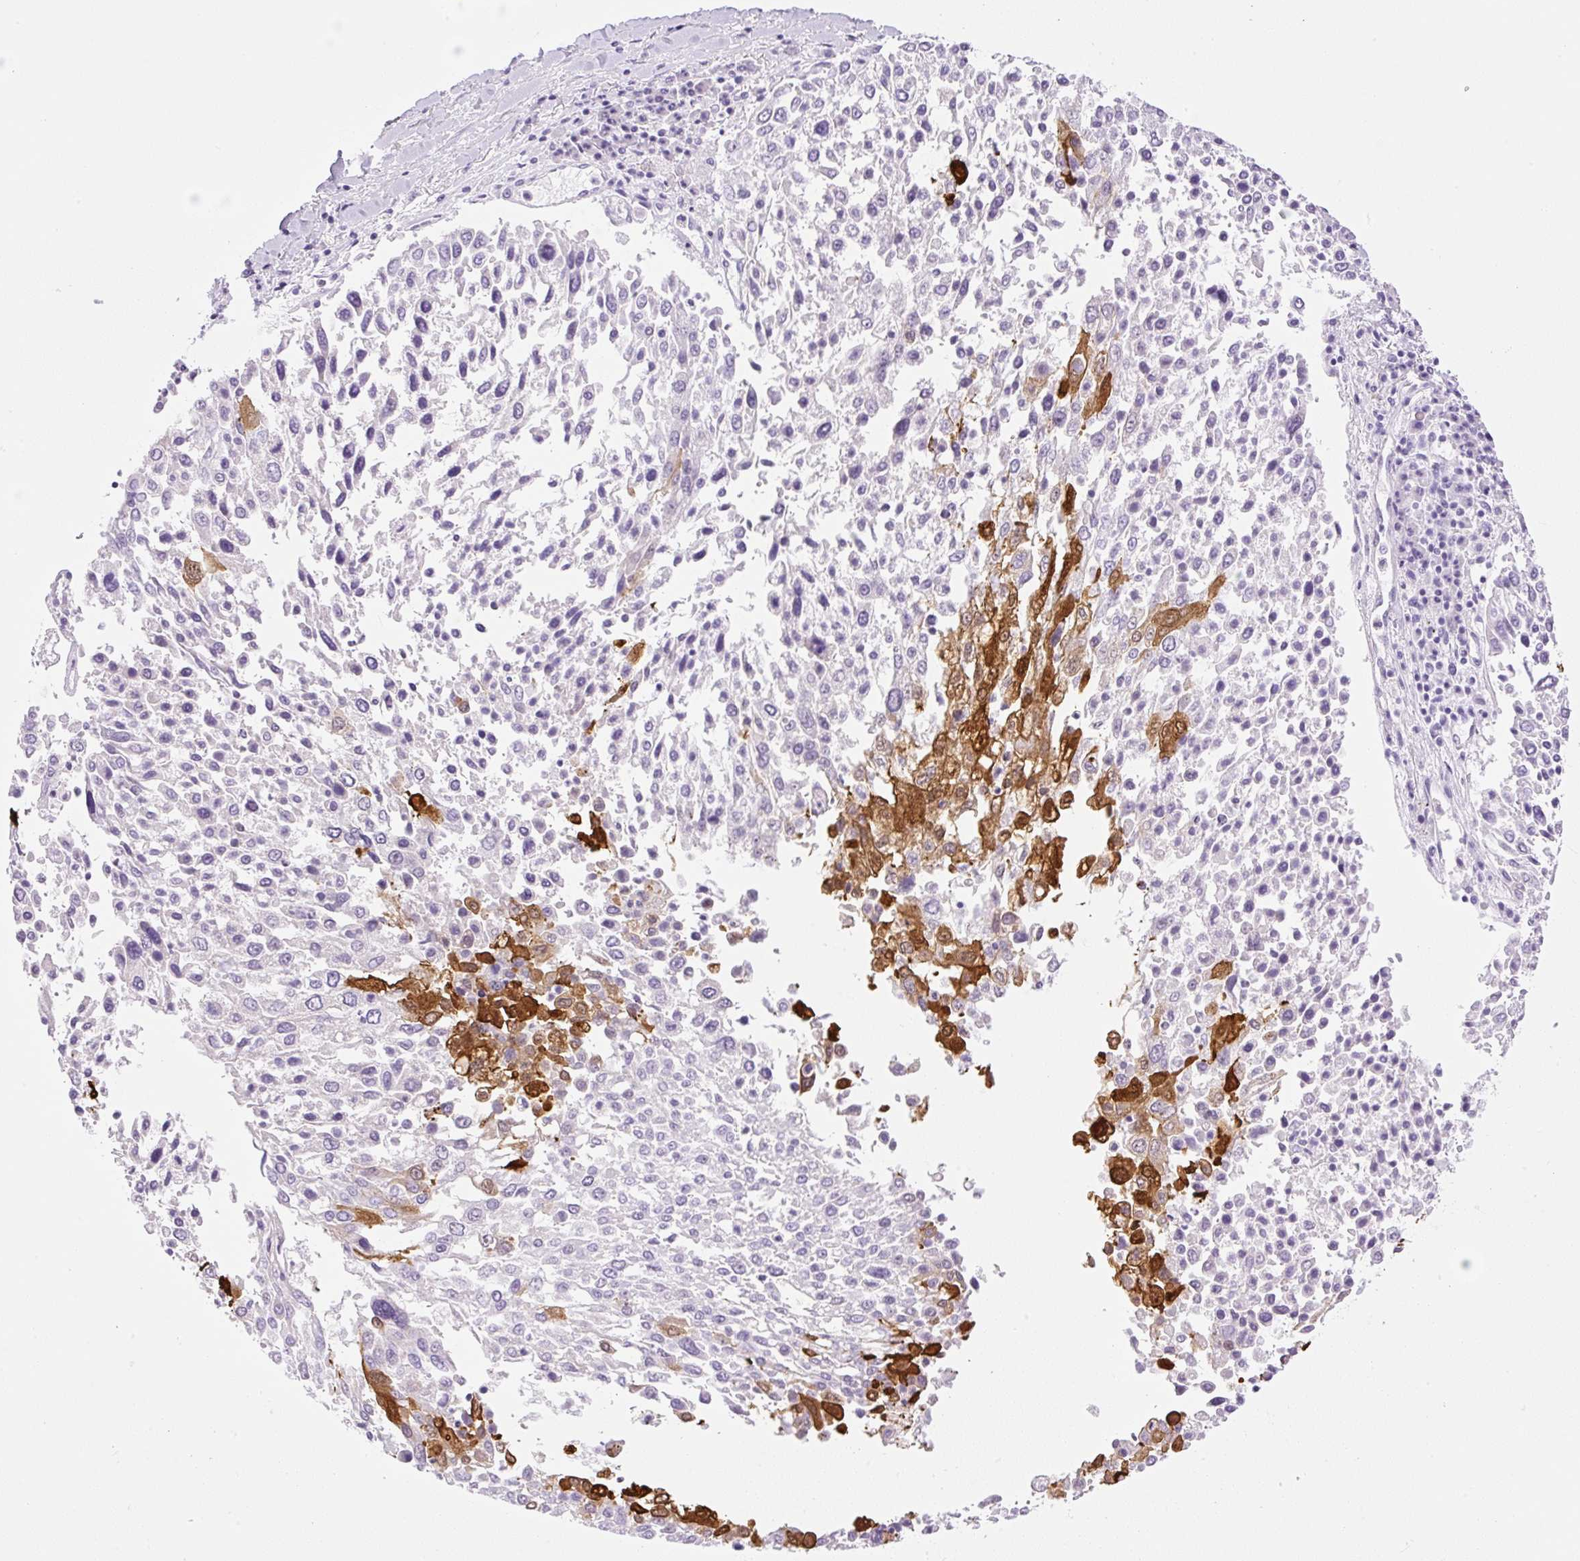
{"staining": {"intensity": "strong", "quantity": "<25%", "location": "cytoplasmic/membranous,nuclear"}, "tissue": "lung cancer", "cell_type": "Tumor cells", "image_type": "cancer", "snomed": [{"axis": "morphology", "description": "Squamous cell carcinoma, NOS"}, {"axis": "topography", "description": "Lung"}], "caption": "This photomicrograph shows immunohistochemistry staining of human squamous cell carcinoma (lung), with medium strong cytoplasmic/membranous and nuclear expression in about <25% of tumor cells.", "gene": "SPRR4", "patient": {"sex": "male", "age": 65}}